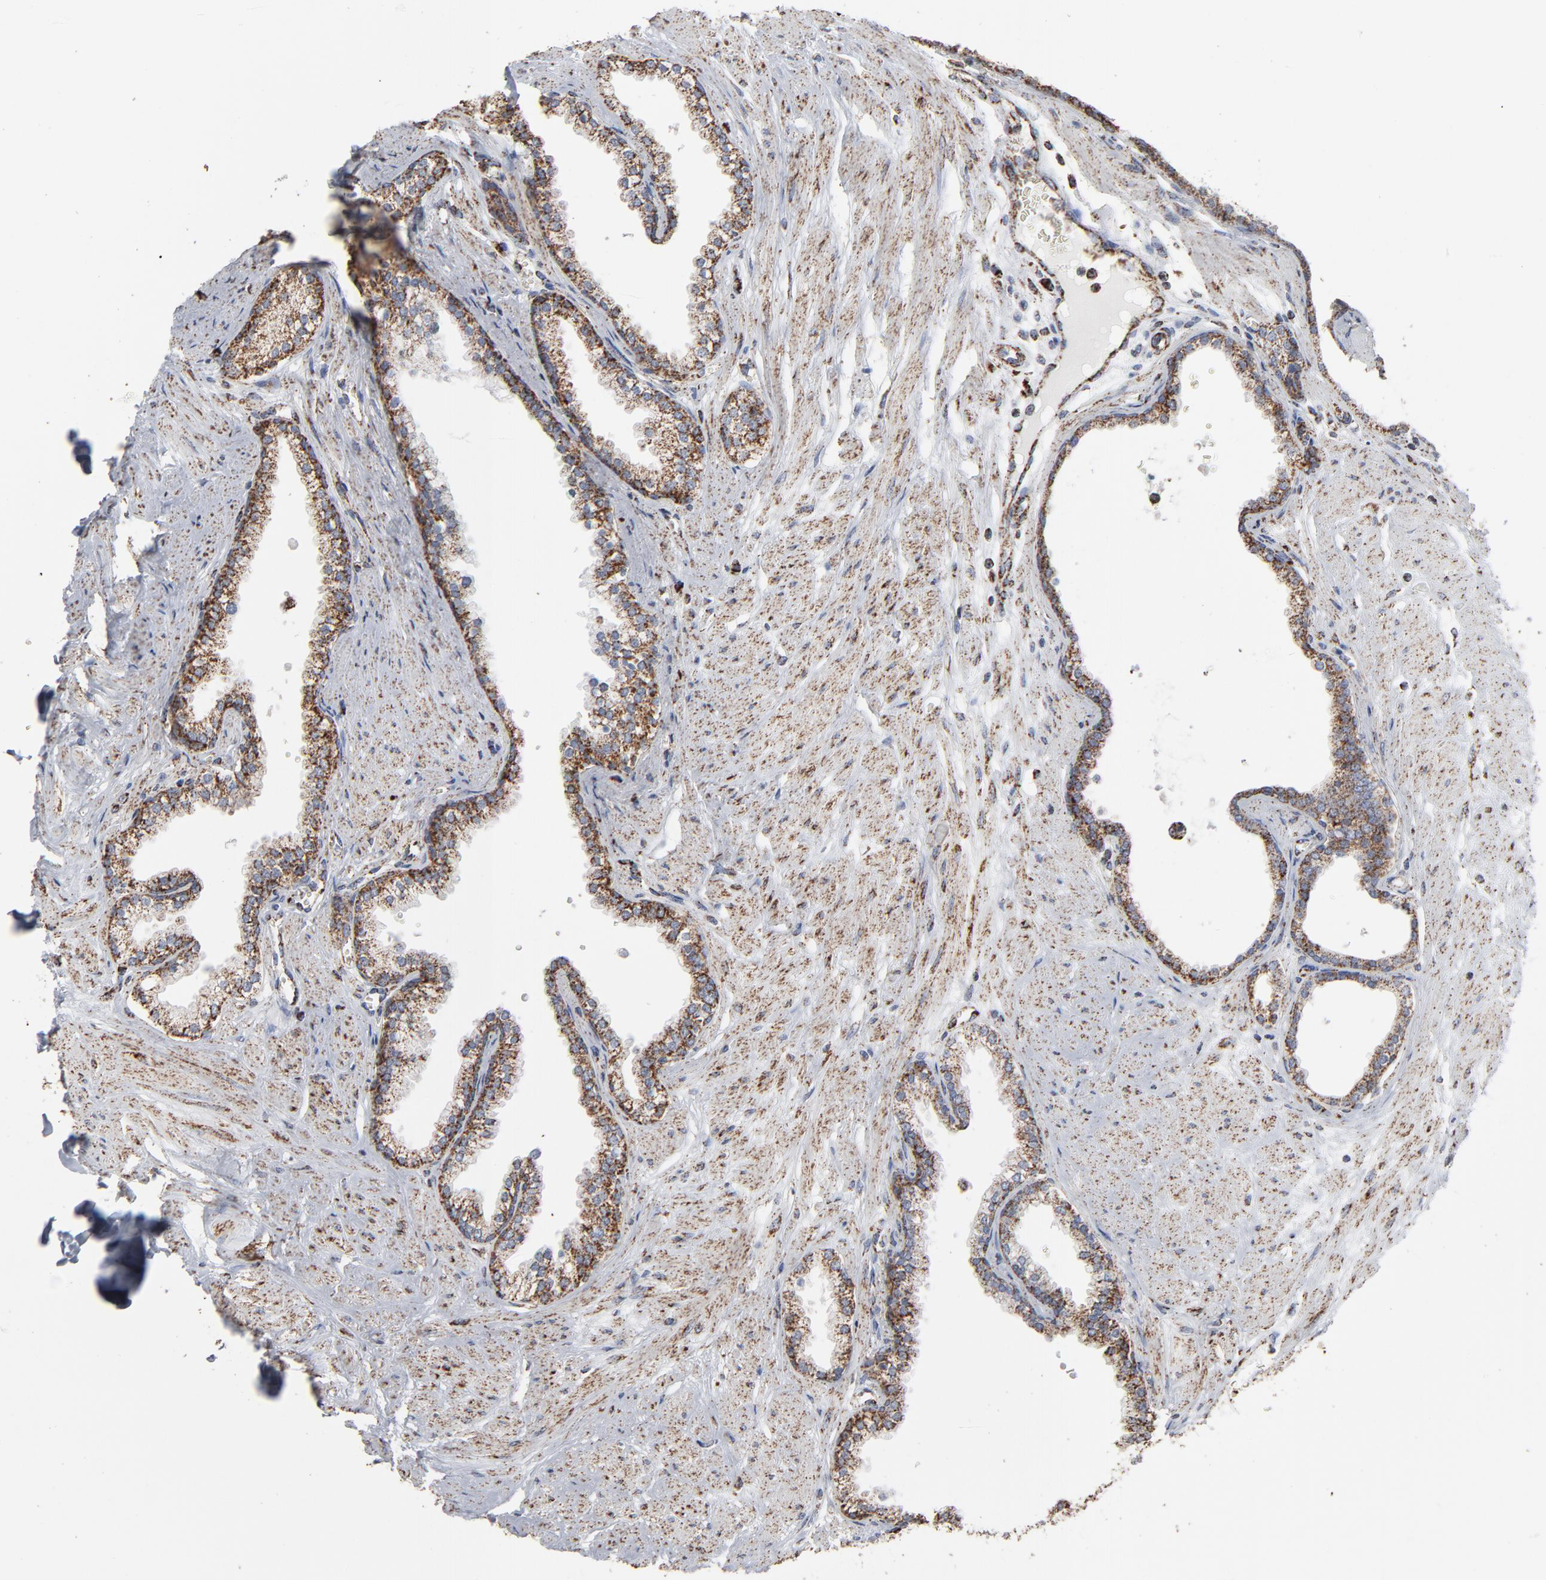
{"staining": {"intensity": "strong", "quantity": "25%-75%", "location": "cytoplasmic/membranous"}, "tissue": "prostate", "cell_type": "Glandular cells", "image_type": "normal", "snomed": [{"axis": "morphology", "description": "Normal tissue, NOS"}, {"axis": "topography", "description": "Prostate"}], "caption": "DAB immunohistochemical staining of benign prostate shows strong cytoplasmic/membranous protein staining in about 25%-75% of glandular cells.", "gene": "UQCRC1", "patient": {"sex": "male", "age": 64}}